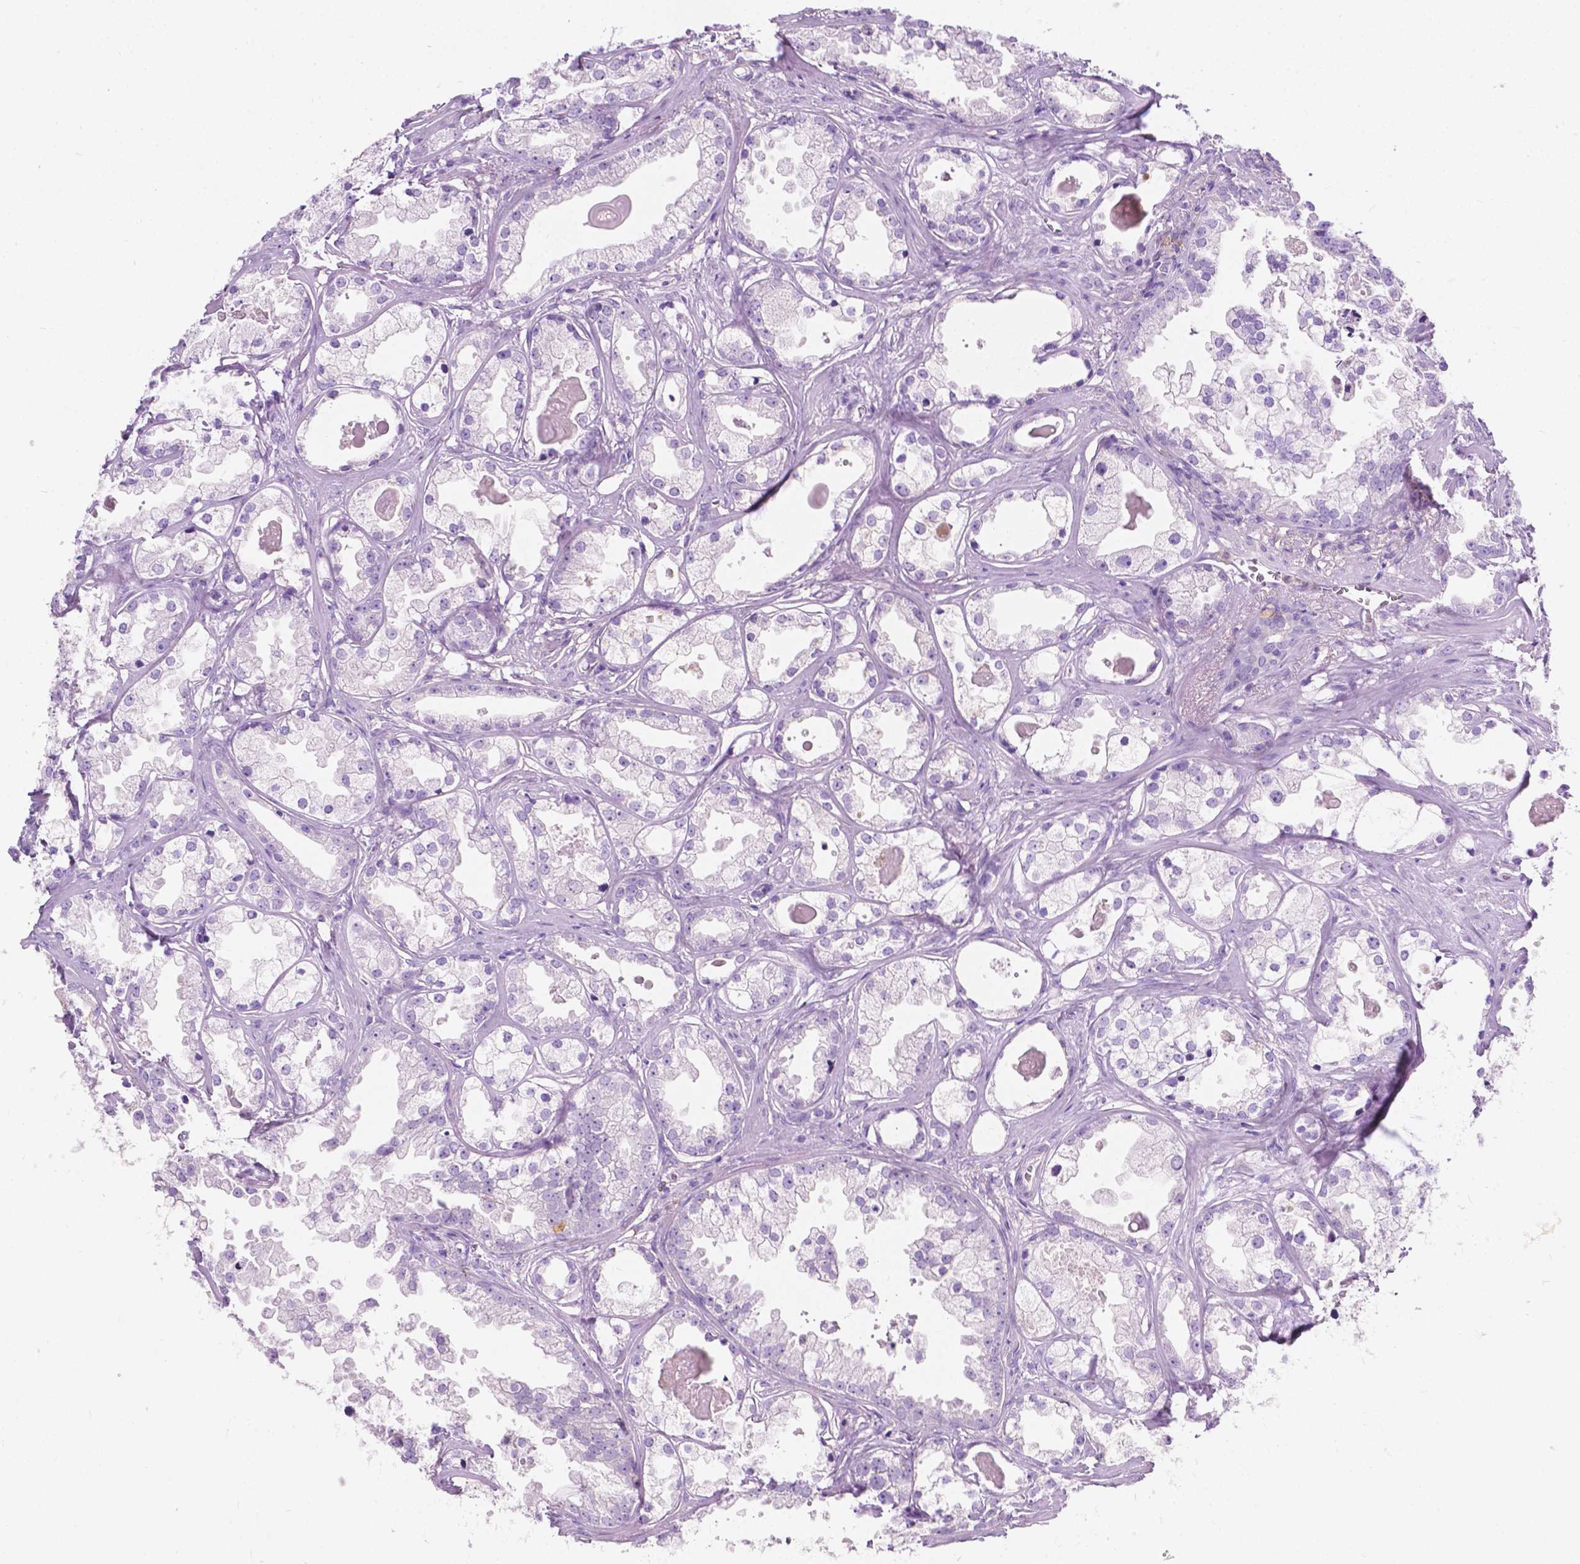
{"staining": {"intensity": "negative", "quantity": "none", "location": "none"}, "tissue": "prostate cancer", "cell_type": "Tumor cells", "image_type": "cancer", "snomed": [{"axis": "morphology", "description": "Adenocarcinoma, Low grade"}, {"axis": "topography", "description": "Prostate"}], "caption": "The micrograph shows no significant positivity in tumor cells of prostate cancer.", "gene": "GNAO1", "patient": {"sex": "male", "age": 65}}